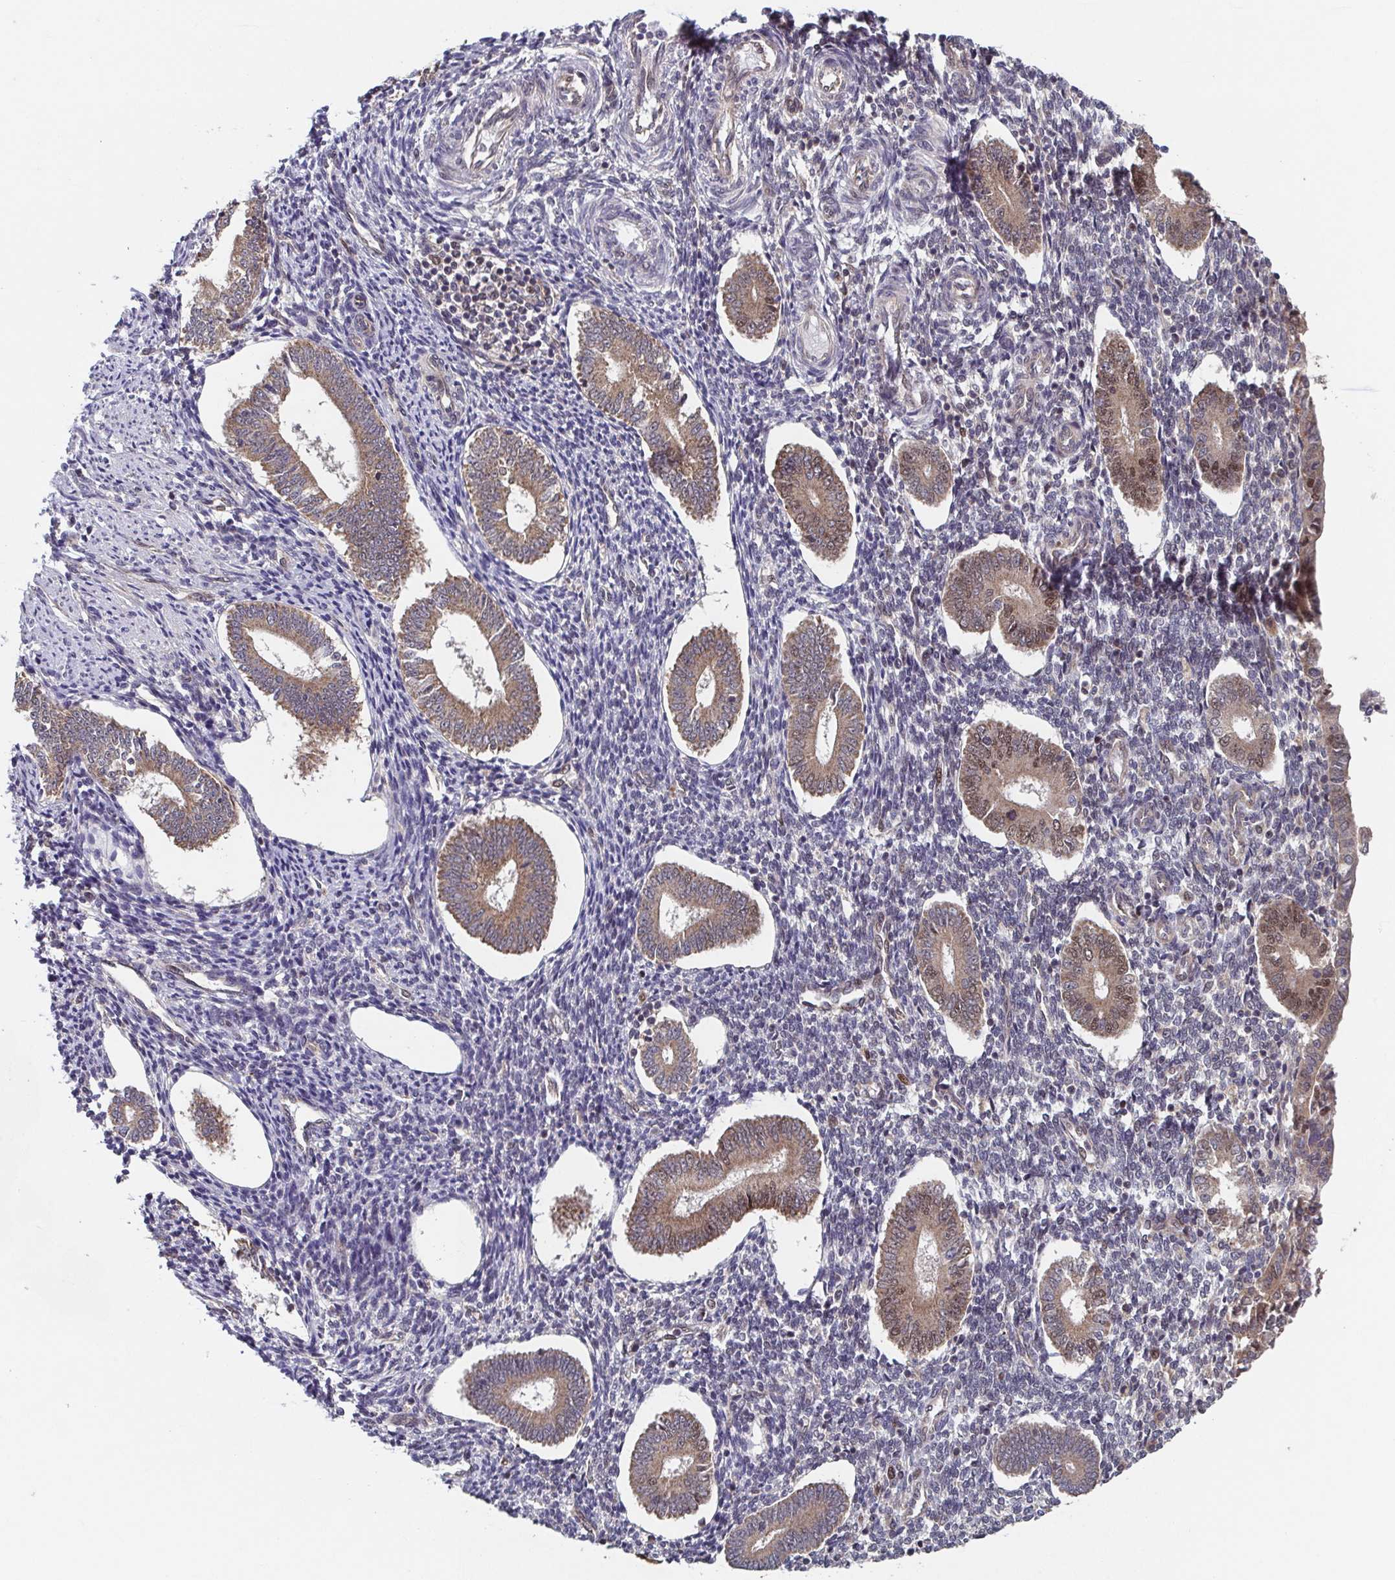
{"staining": {"intensity": "negative", "quantity": "none", "location": "none"}, "tissue": "endometrium", "cell_type": "Cells in endometrial stroma", "image_type": "normal", "snomed": [{"axis": "morphology", "description": "Normal tissue, NOS"}, {"axis": "topography", "description": "Endometrium"}], "caption": "There is no significant staining in cells in endometrial stroma of endometrium. Nuclei are stained in blue.", "gene": "TTC19", "patient": {"sex": "female", "age": 40}}